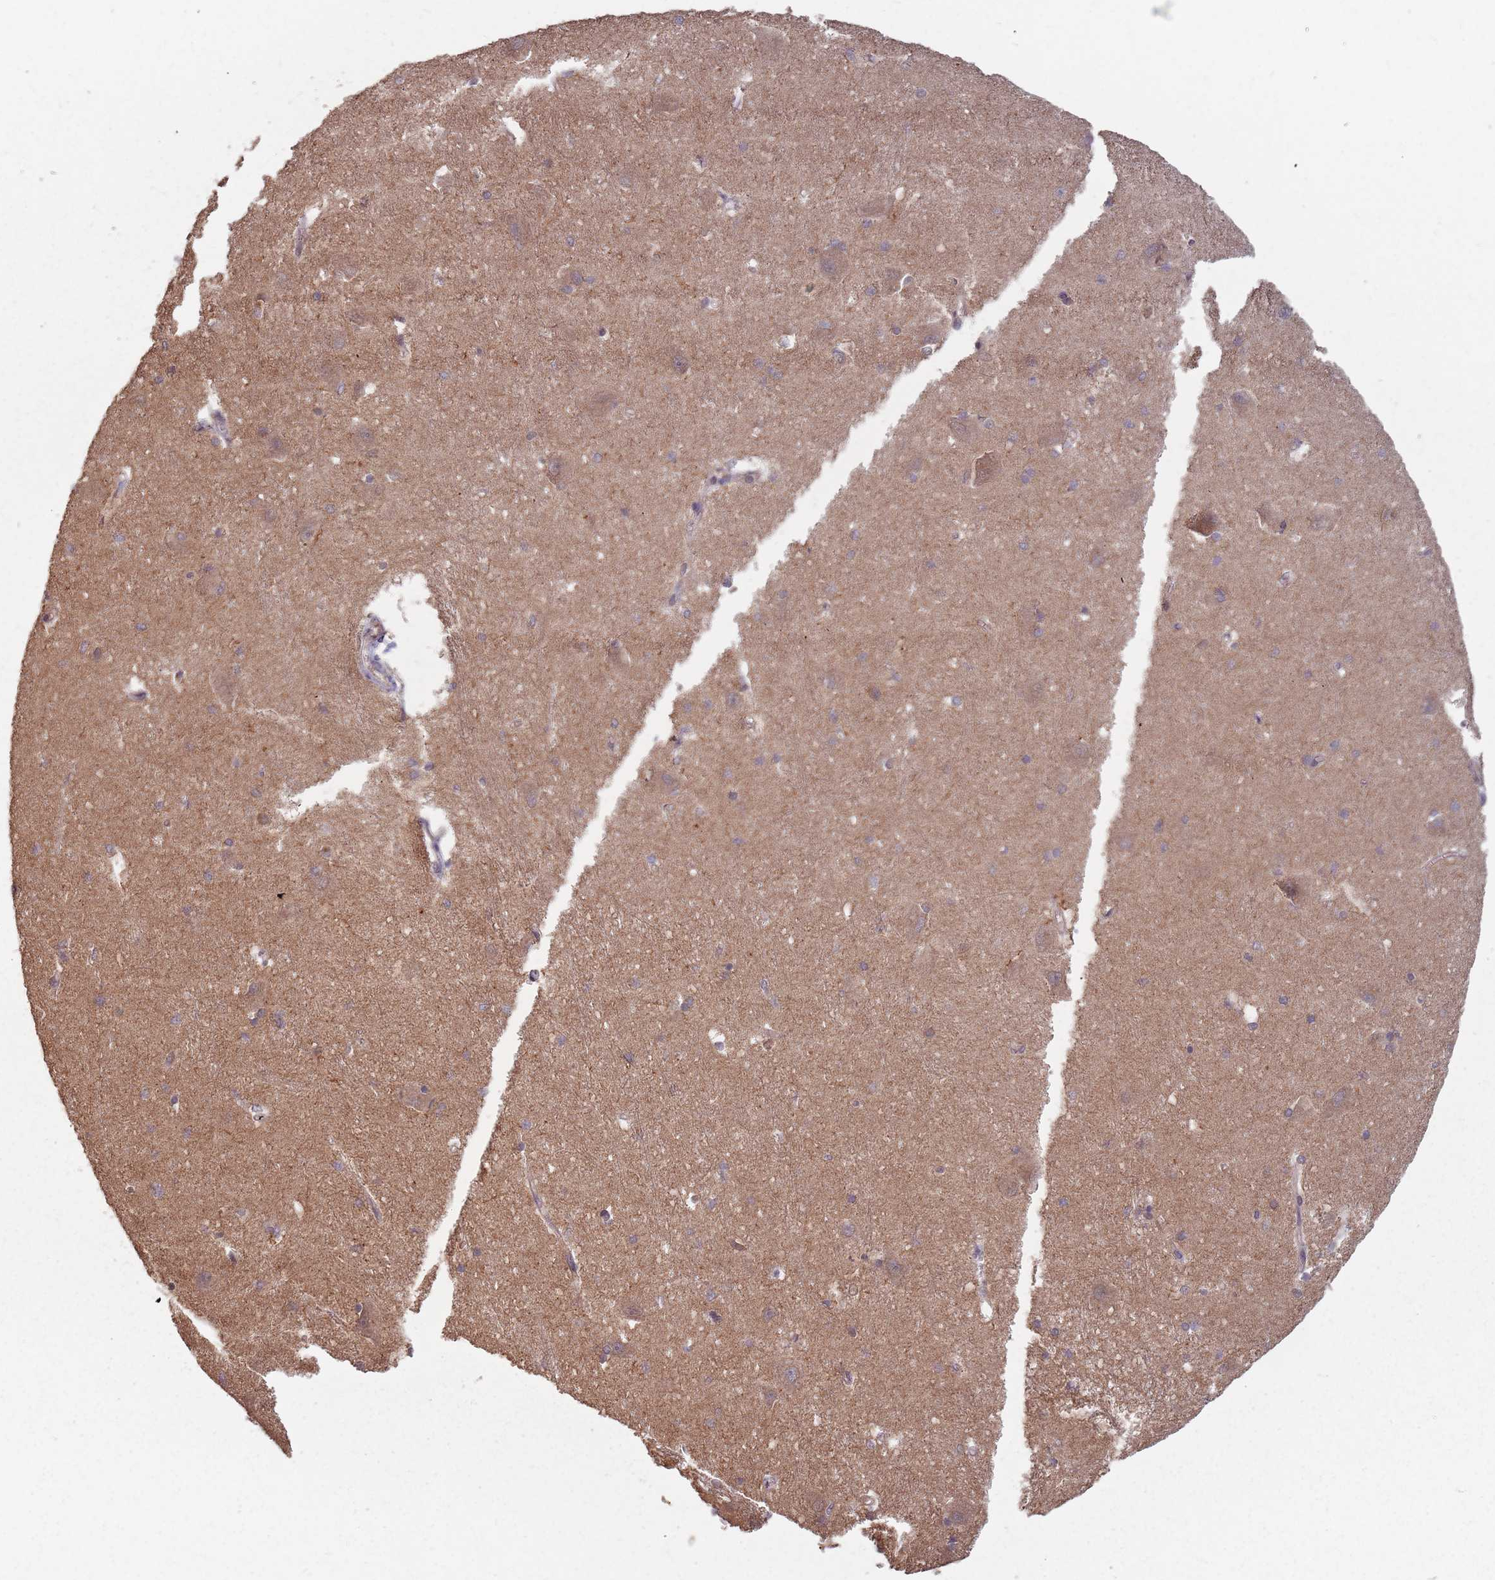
{"staining": {"intensity": "weak", "quantity": "<25%", "location": "cytoplasmic/membranous"}, "tissue": "caudate", "cell_type": "Glial cells", "image_type": "normal", "snomed": [{"axis": "morphology", "description": "Normal tissue, NOS"}, {"axis": "topography", "description": "Lateral ventricle wall"}], "caption": "Image shows no protein expression in glial cells of unremarkable caudate. (DAB immunohistochemistry (IHC) with hematoxylin counter stain).", "gene": "C3orf14", "patient": {"sex": "male", "age": 37}}